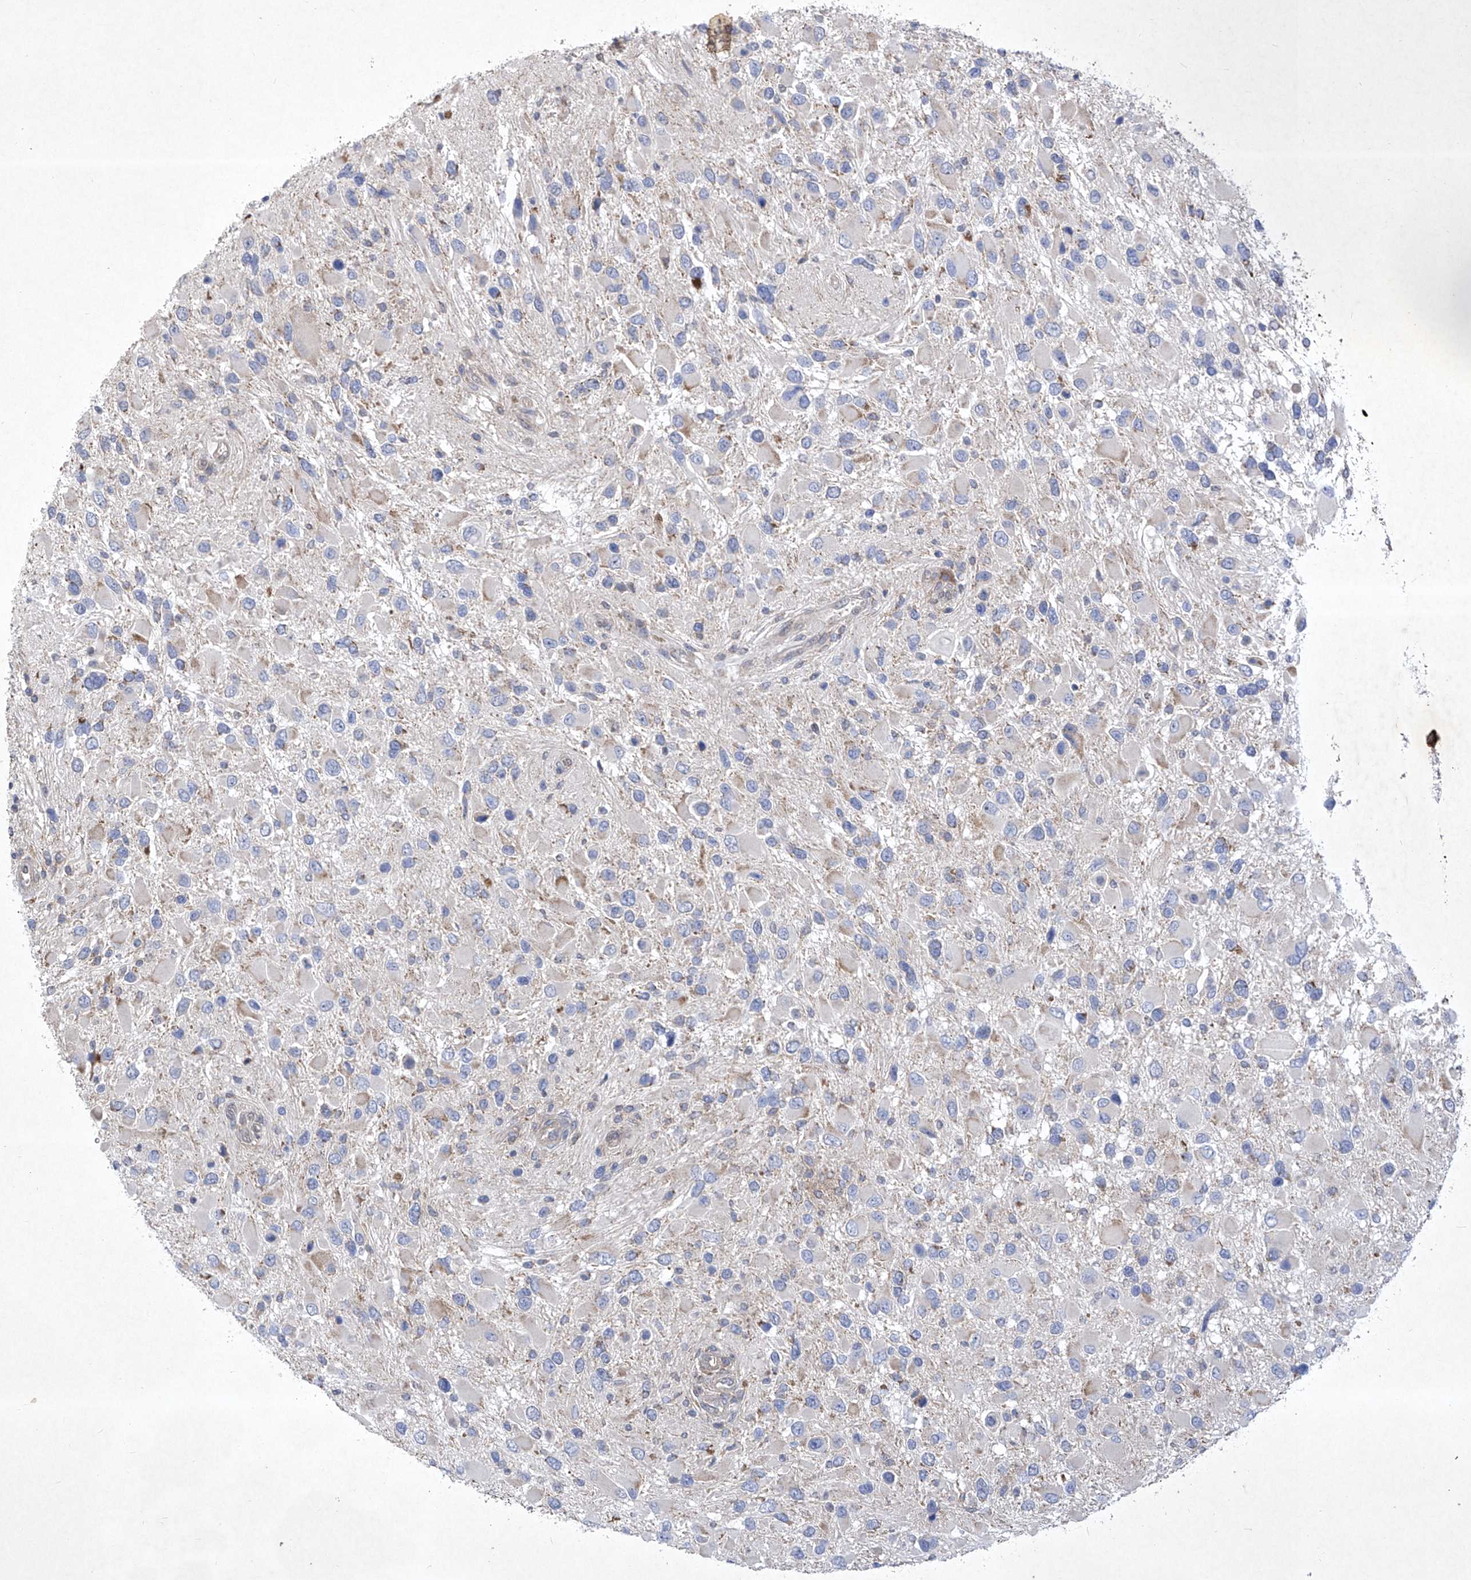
{"staining": {"intensity": "negative", "quantity": "none", "location": "none"}, "tissue": "glioma", "cell_type": "Tumor cells", "image_type": "cancer", "snomed": [{"axis": "morphology", "description": "Glioma, malignant, High grade"}, {"axis": "topography", "description": "Brain"}], "caption": "Tumor cells are negative for protein expression in human glioma.", "gene": "COQ3", "patient": {"sex": "male", "age": 53}}